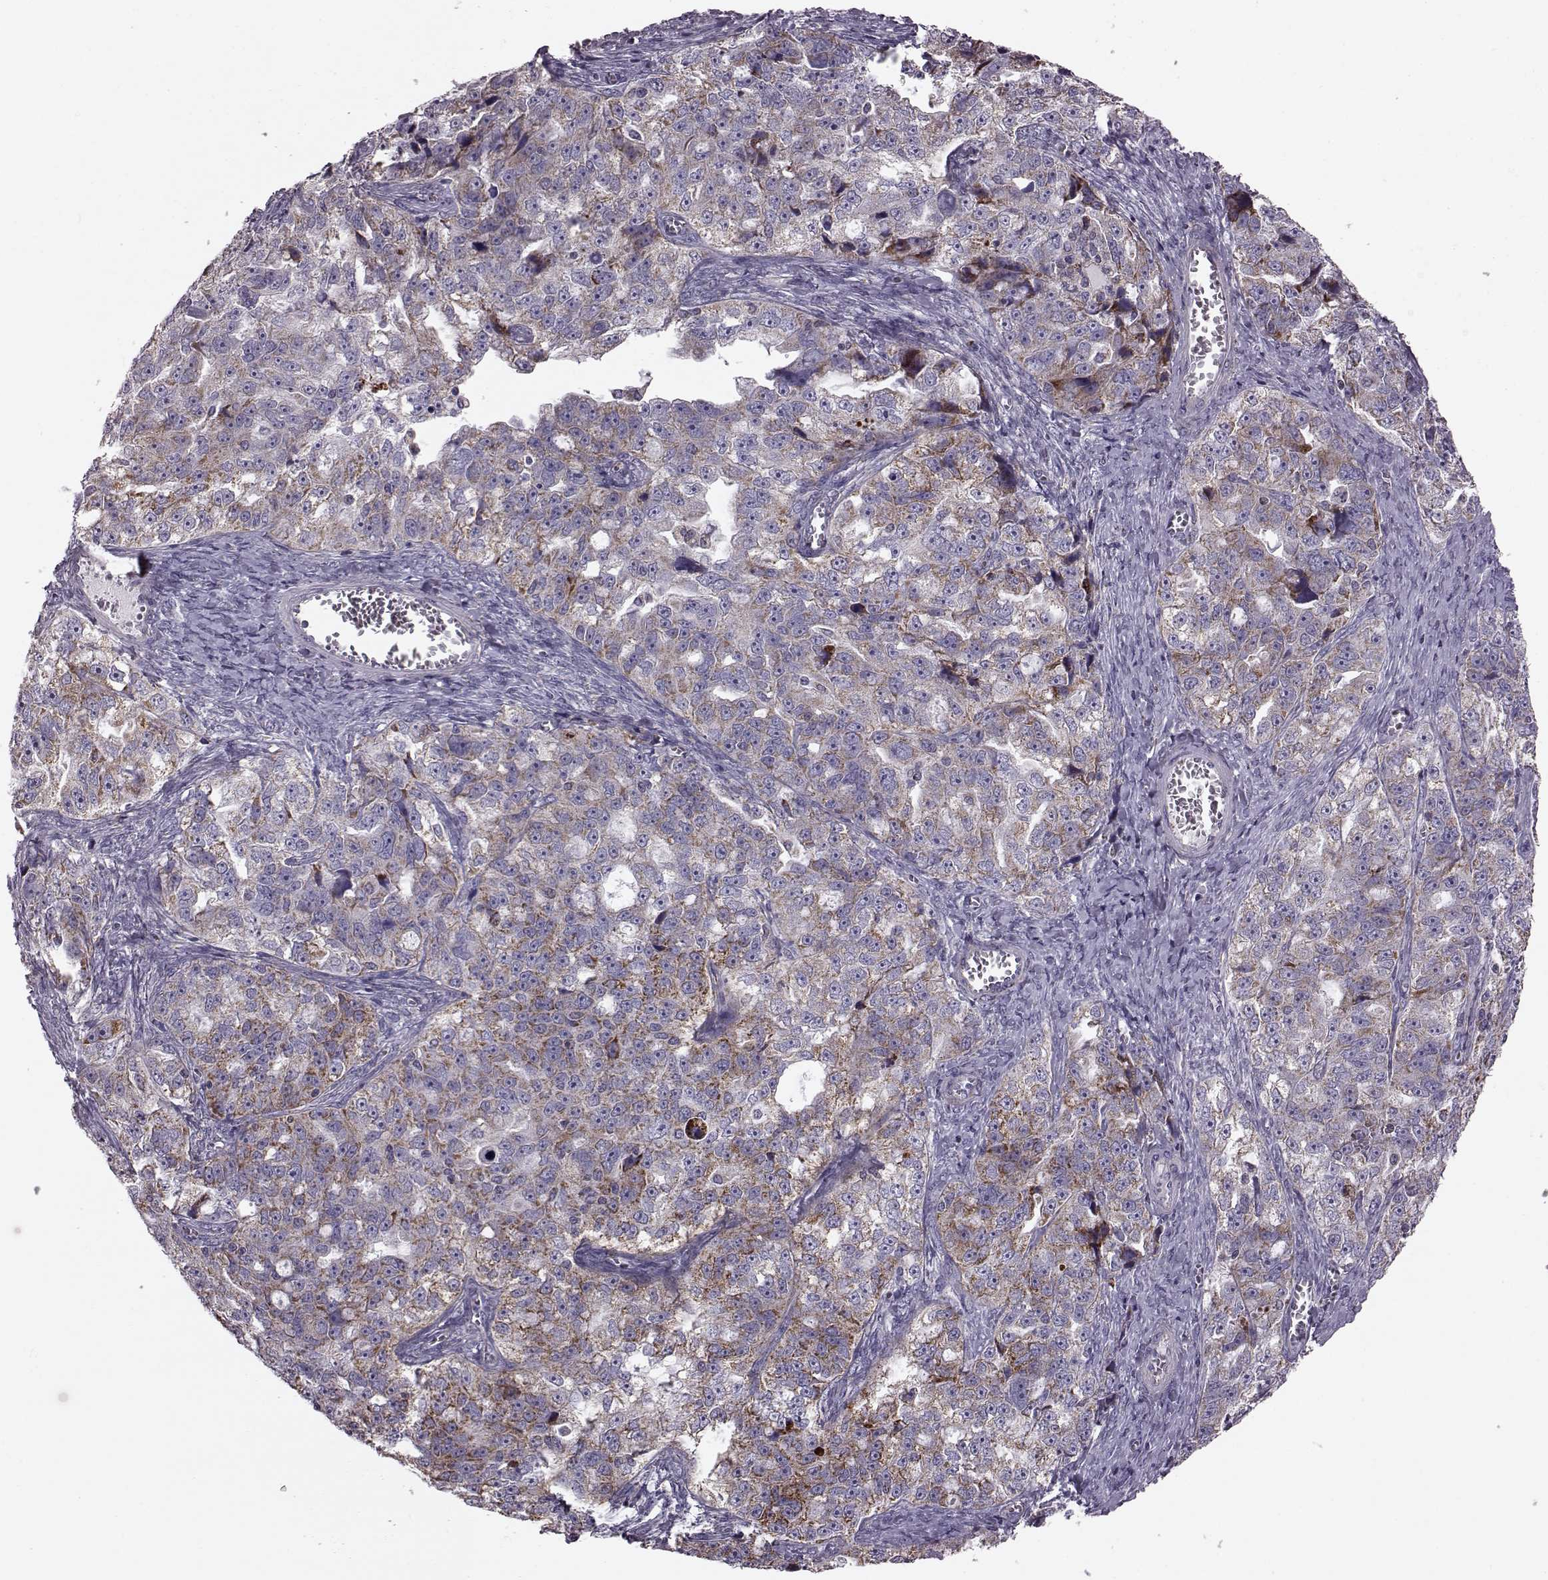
{"staining": {"intensity": "moderate", "quantity": ">75%", "location": "cytoplasmic/membranous"}, "tissue": "ovarian cancer", "cell_type": "Tumor cells", "image_type": "cancer", "snomed": [{"axis": "morphology", "description": "Cystadenocarcinoma, serous, NOS"}, {"axis": "topography", "description": "Ovary"}], "caption": "Immunohistochemistry micrograph of neoplastic tissue: ovarian cancer (serous cystadenocarcinoma) stained using immunohistochemistry (IHC) displays medium levels of moderate protein expression localized specifically in the cytoplasmic/membranous of tumor cells, appearing as a cytoplasmic/membranous brown color.", "gene": "ATP5MF", "patient": {"sex": "female", "age": 51}}